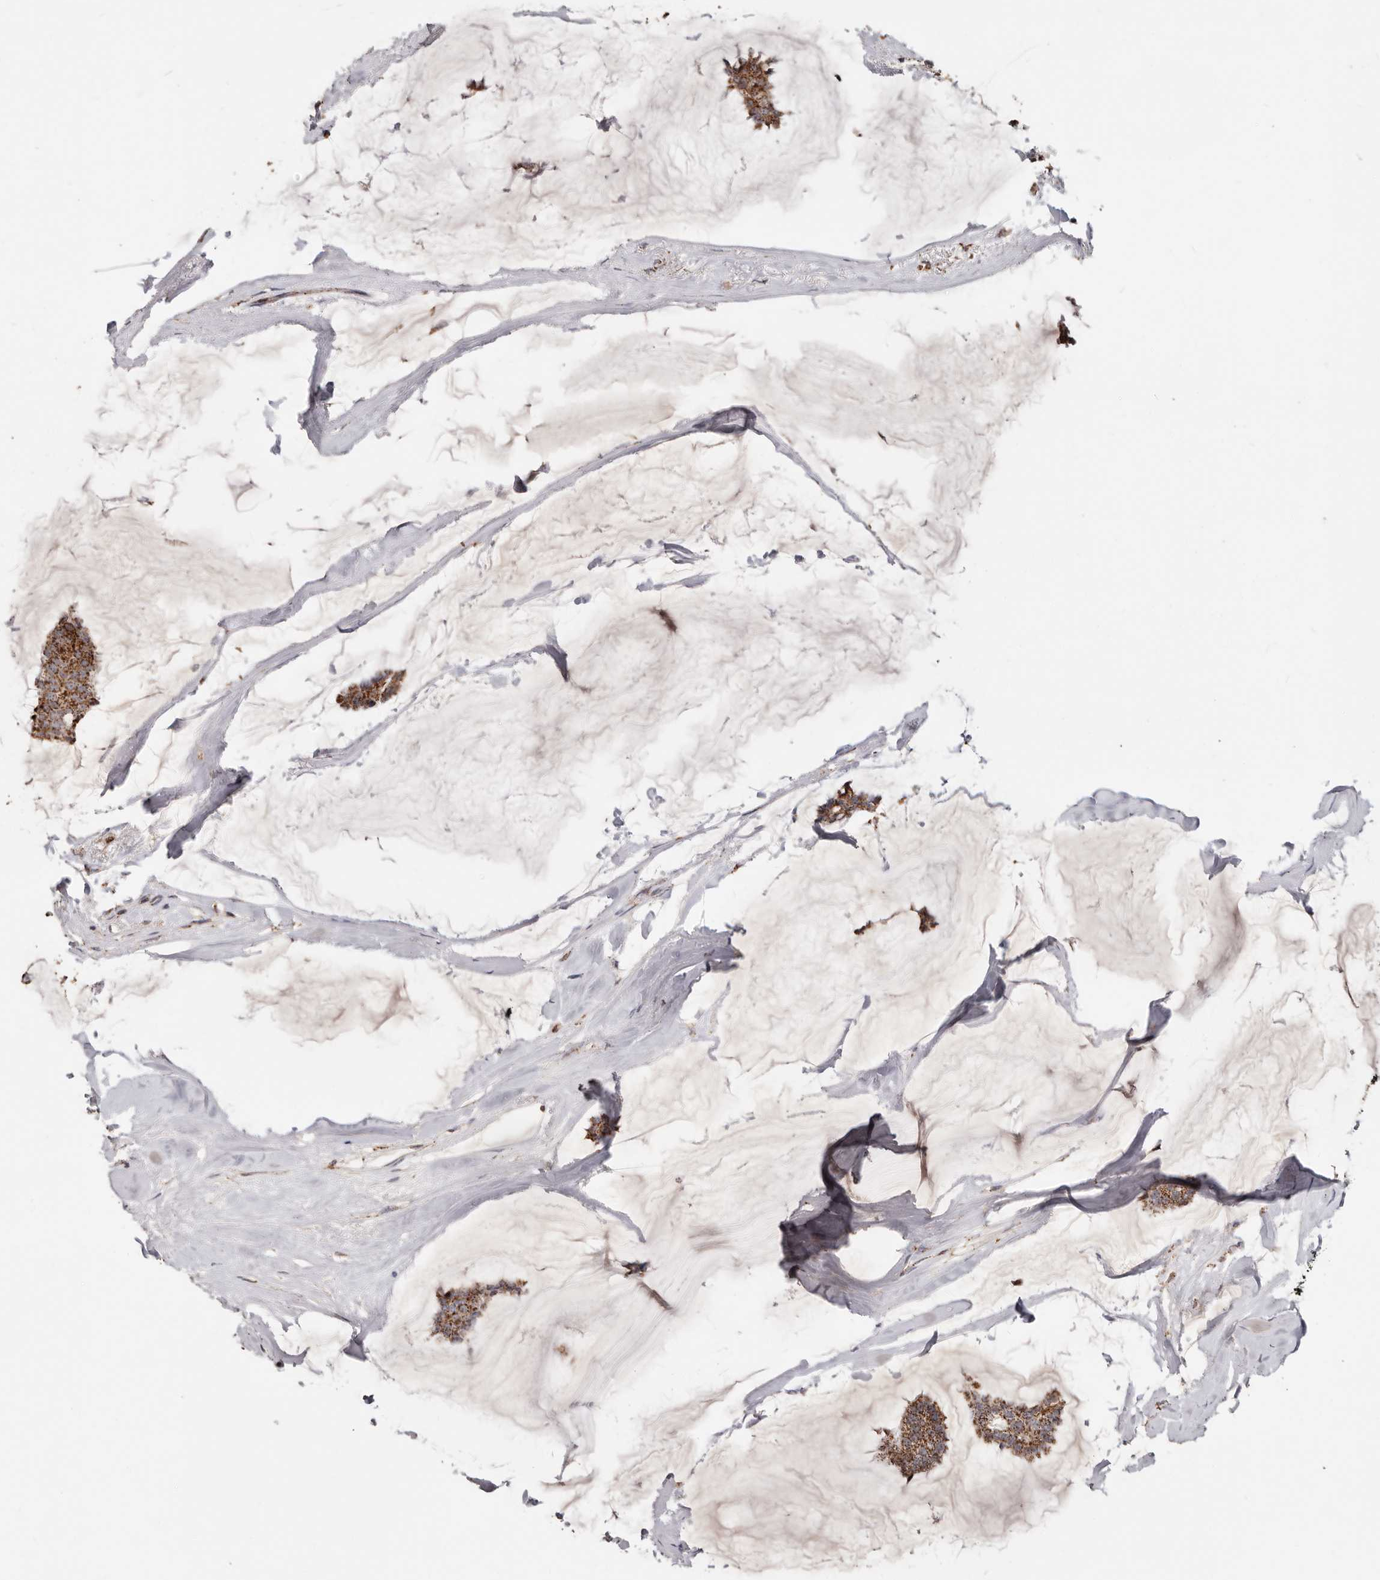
{"staining": {"intensity": "moderate", "quantity": ">75%", "location": "cytoplasmic/membranous"}, "tissue": "breast cancer", "cell_type": "Tumor cells", "image_type": "cancer", "snomed": [{"axis": "morphology", "description": "Duct carcinoma"}, {"axis": "topography", "description": "Breast"}], "caption": "A brown stain highlights moderate cytoplasmic/membranous expression of a protein in breast cancer tumor cells.", "gene": "PRKACB", "patient": {"sex": "female", "age": 93}}